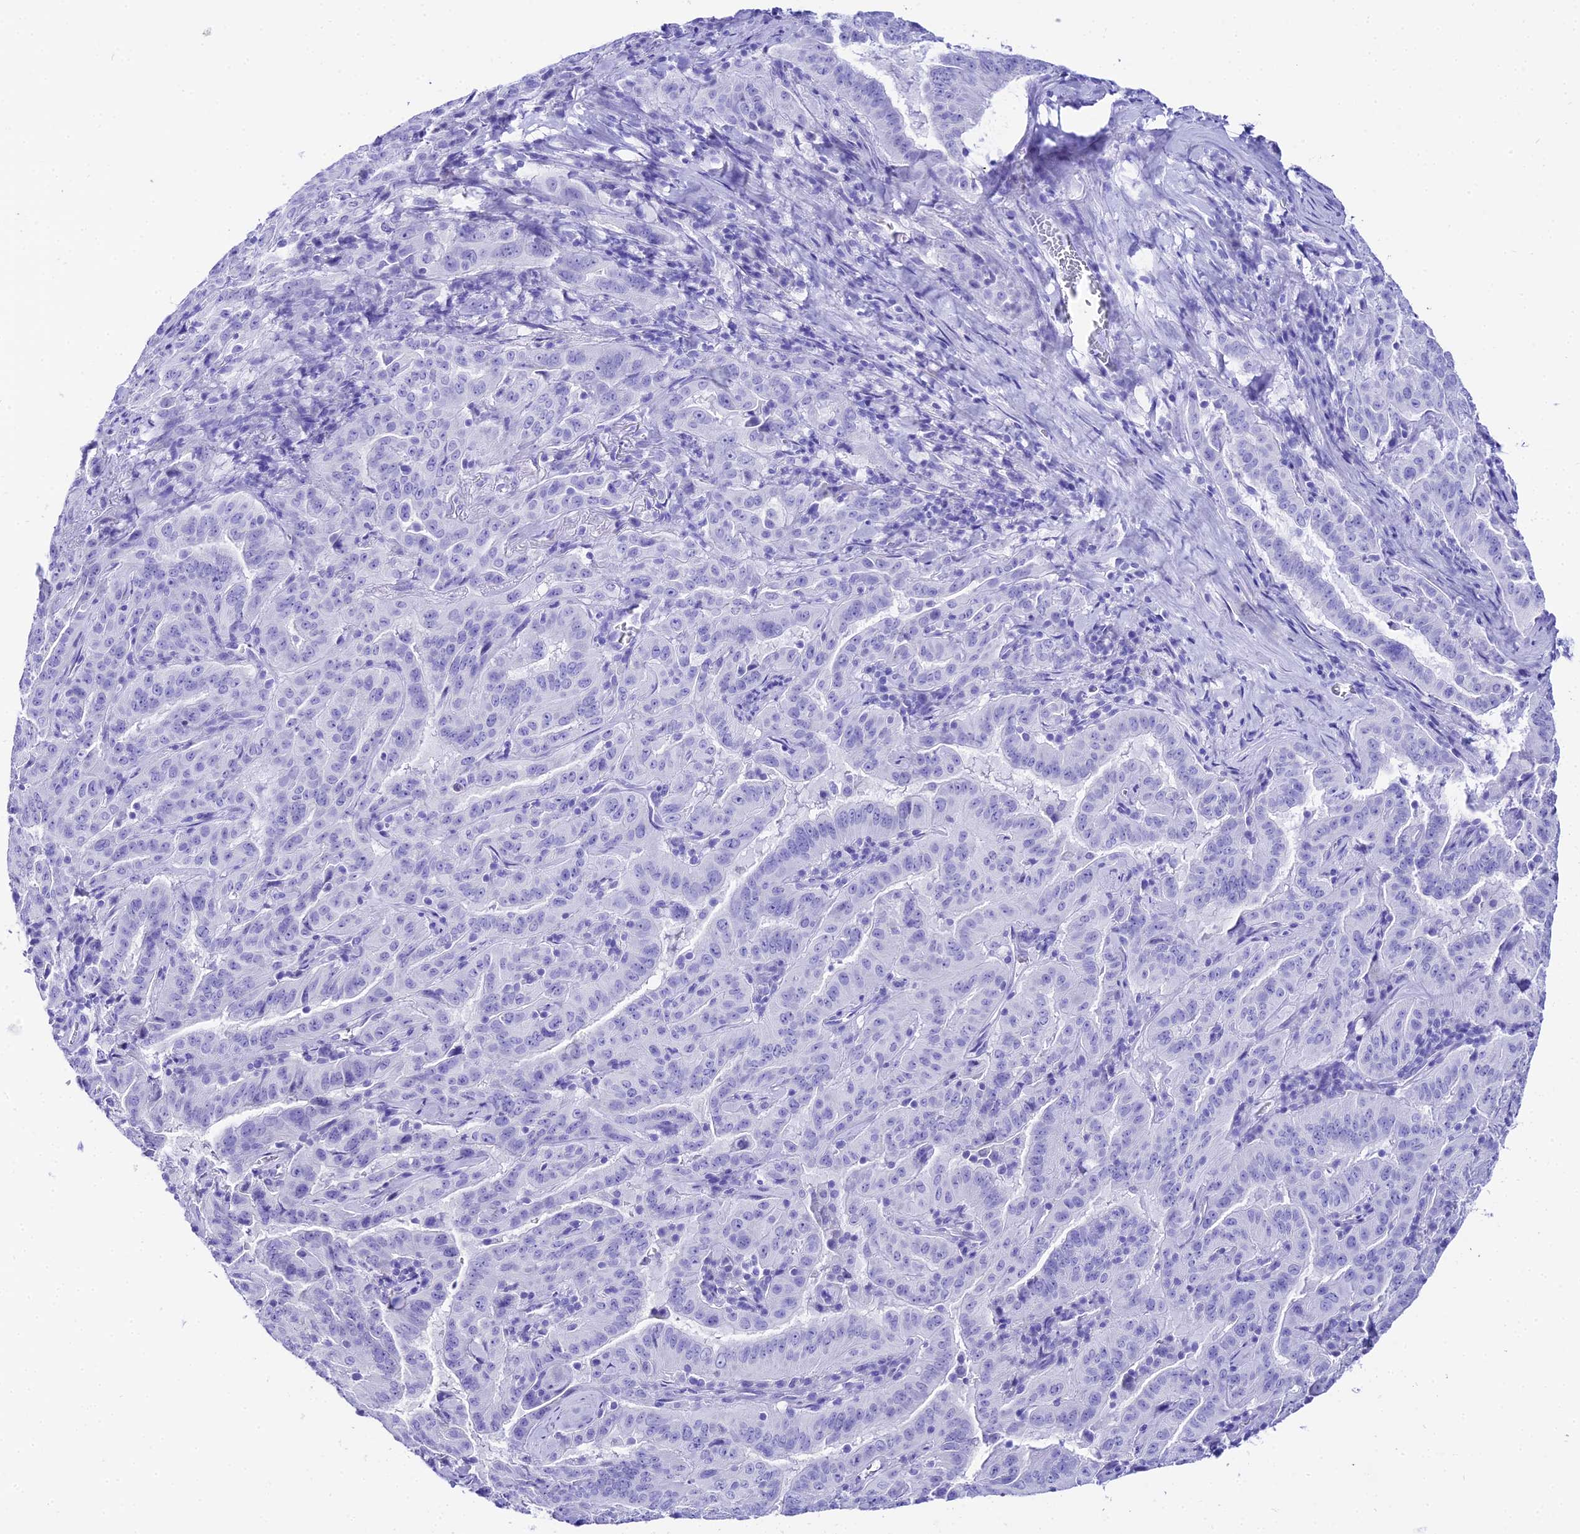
{"staining": {"intensity": "negative", "quantity": "none", "location": "none"}, "tissue": "pancreatic cancer", "cell_type": "Tumor cells", "image_type": "cancer", "snomed": [{"axis": "morphology", "description": "Adenocarcinoma, NOS"}, {"axis": "topography", "description": "Pancreas"}], "caption": "This is a histopathology image of immunohistochemistry (IHC) staining of pancreatic adenocarcinoma, which shows no expression in tumor cells.", "gene": "TRMT44", "patient": {"sex": "male", "age": 63}}